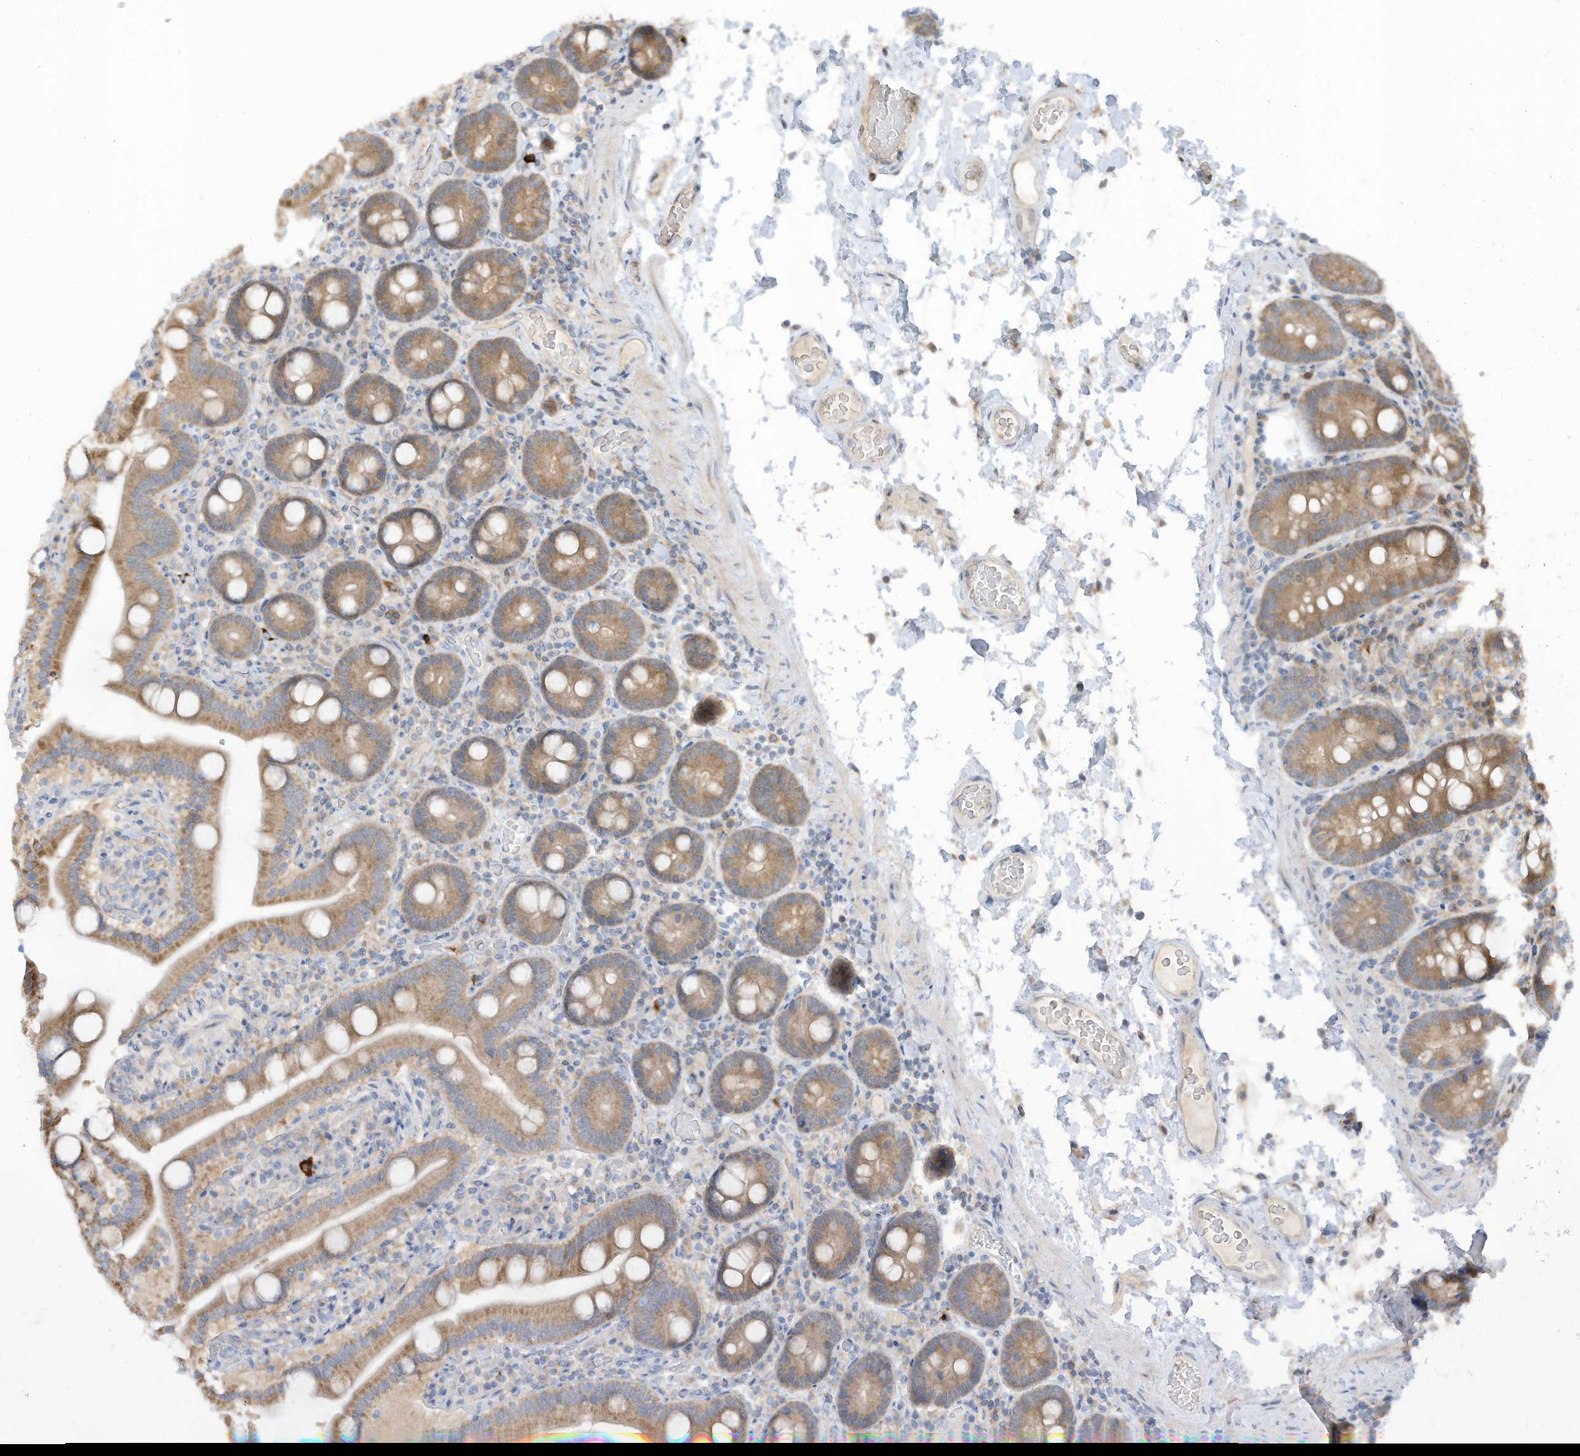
{"staining": {"intensity": "moderate", "quantity": ">75%", "location": "cytoplasmic/membranous"}, "tissue": "duodenum", "cell_type": "Glandular cells", "image_type": "normal", "snomed": [{"axis": "morphology", "description": "Normal tissue, NOS"}, {"axis": "topography", "description": "Duodenum"}], "caption": "A medium amount of moderate cytoplasmic/membranous staining is identified in approximately >75% of glandular cells in normal duodenum. (IHC, brightfield microscopy, high magnification).", "gene": "LRRN2", "patient": {"sex": "male", "age": 55}}